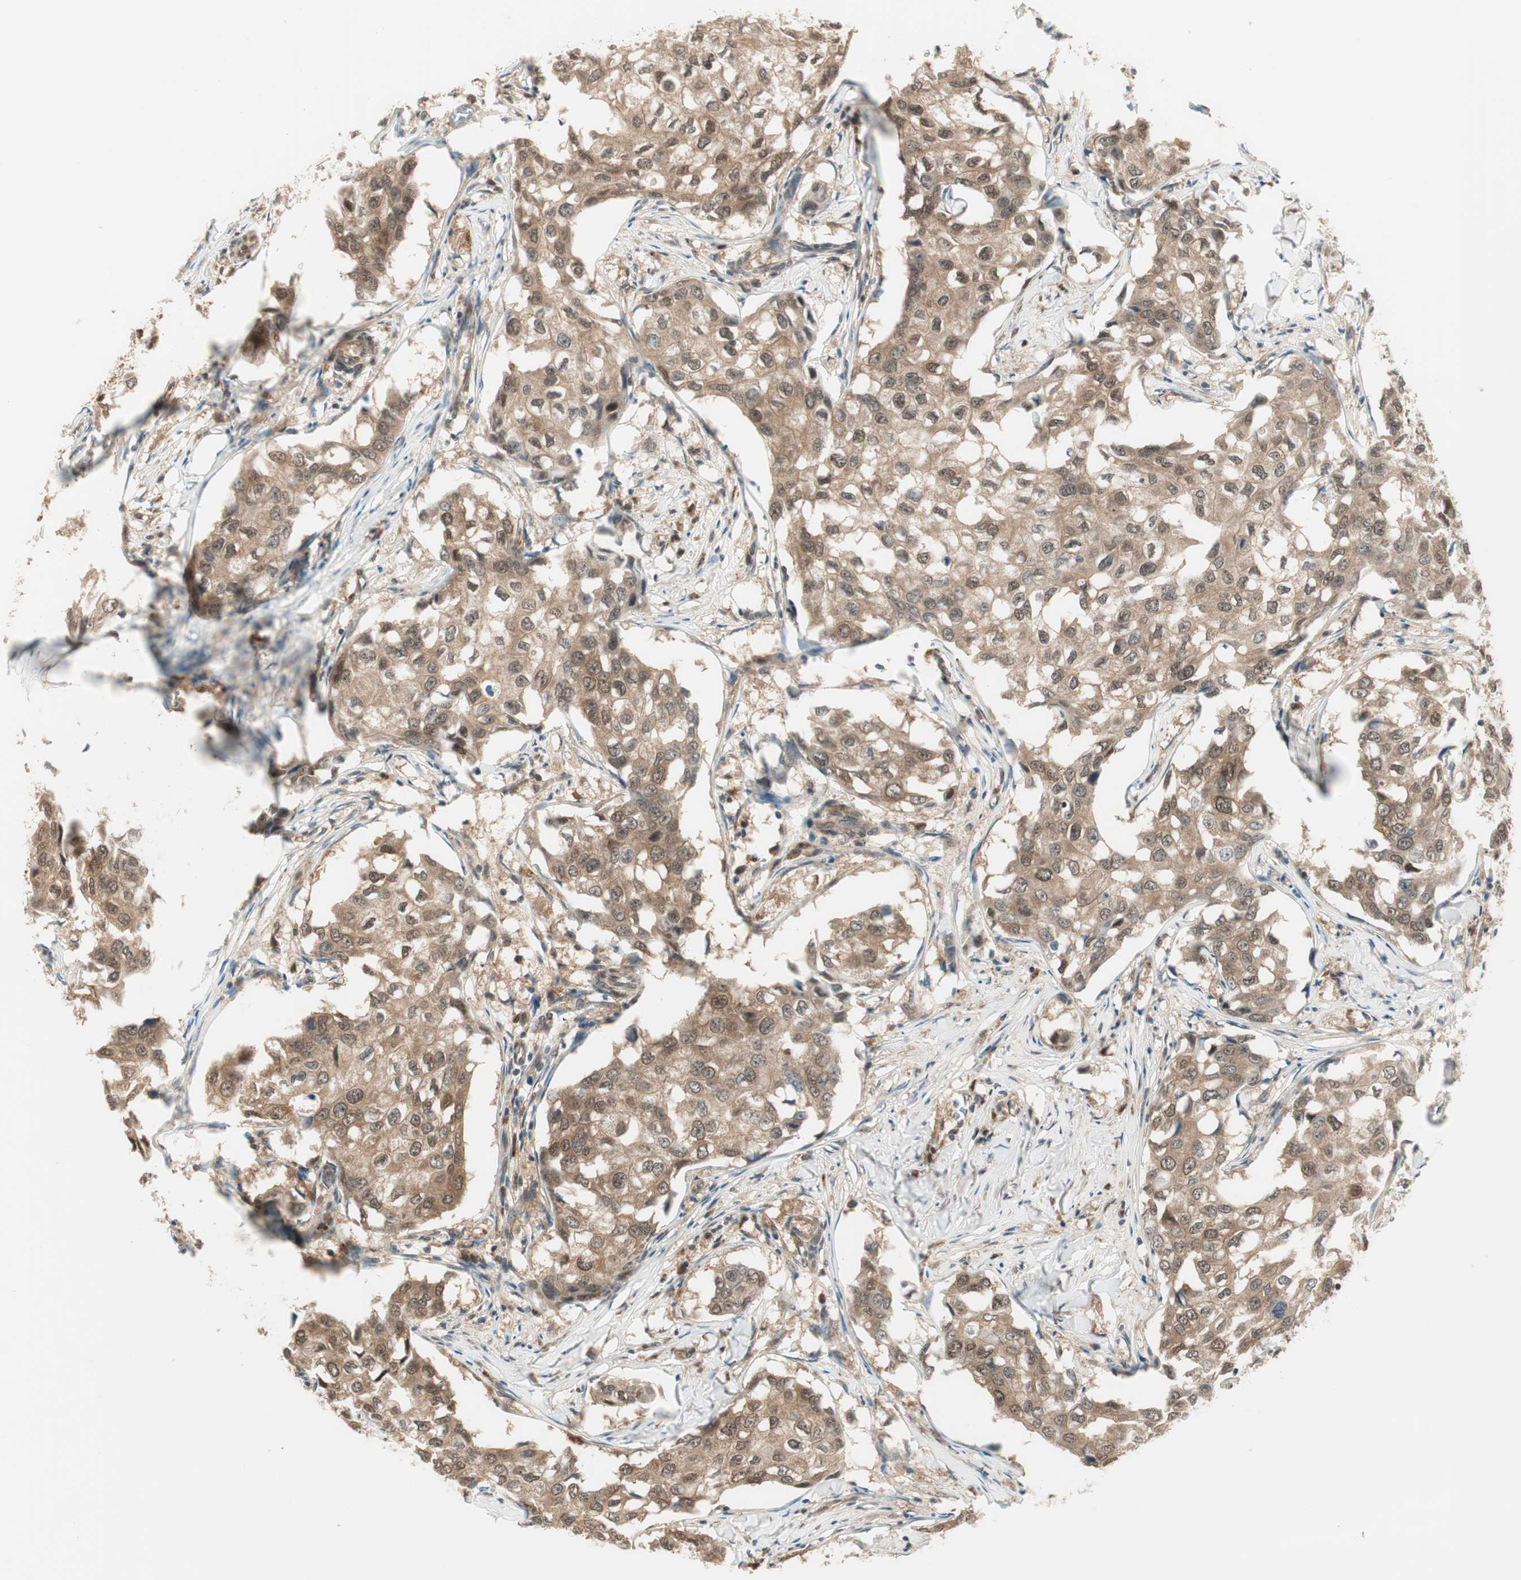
{"staining": {"intensity": "weak", "quantity": ">75%", "location": "cytoplasmic/membranous"}, "tissue": "breast cancer", "cell_type": "Tumor cells", "image_type": "cancer", "snomed": [{"axis": "morphology", "description": "Duct carcinoma"}, {"axis": "topography", "description": "Breast"}], "caption": "Brown immunohistochemical staining in invasive ductal carcinoma (breast) demonstrates weak cytoplasmic/membranous positivity in approximately >75% of tumor cells.", "gene": "IPO5", "patient": {"sex": "female", "age": 27}}